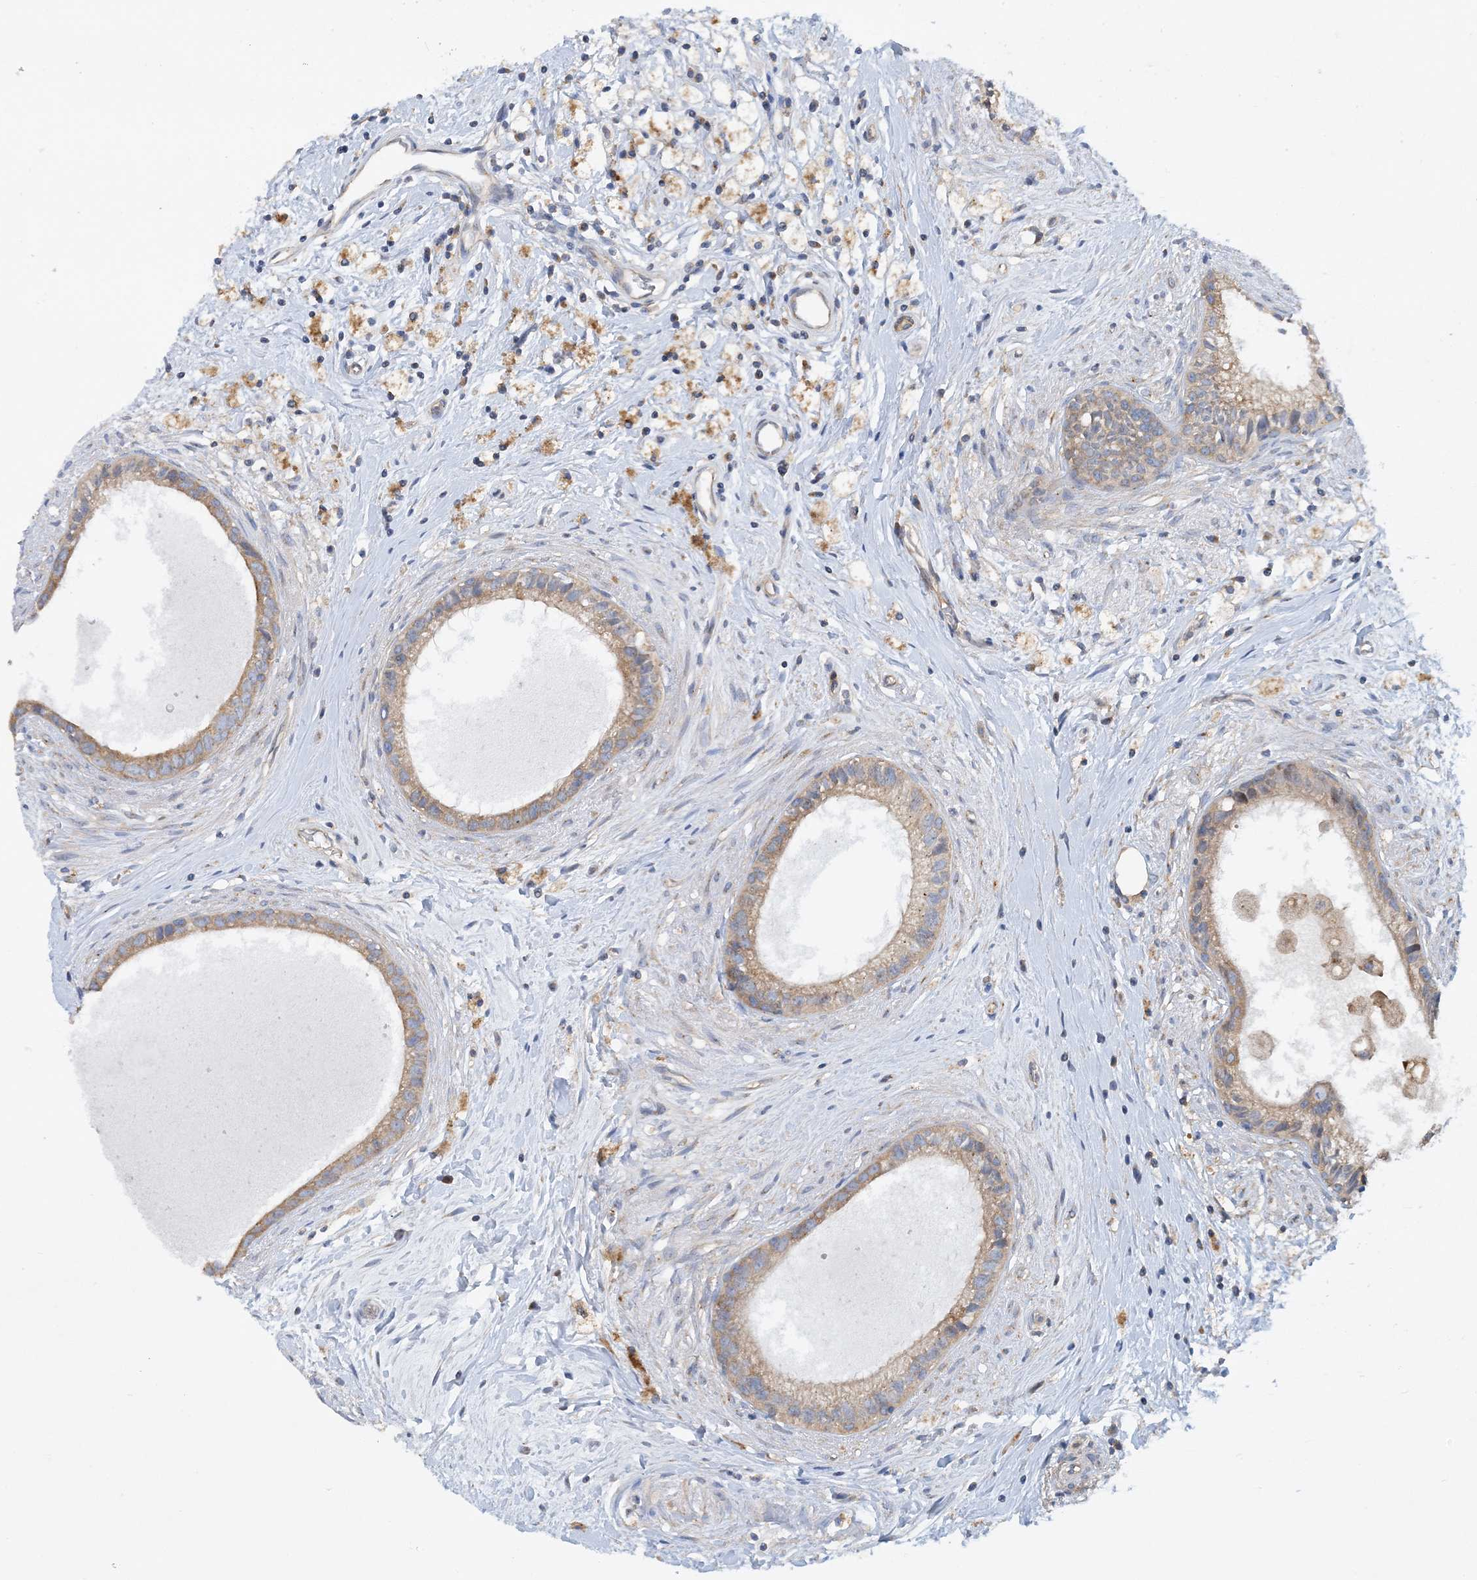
{"staining": {"intensity": "weak", "quantity": ">75%", "location": "cytoplasmic/membranous"}, "tissue": "epididymis", "cell_type": "Glandular cells", "image_type": "normal", "snomed": [{"axis": "morphology", "description": "Normal tissue, NOS"}, {"axis": "topography", "description": "Epididymis"}], "caption": "This histopathology image demonstrates benign epididymis stained with IHC to label a protein in brown. The cytoplasmic/membranous of glandular cells show weak positivity for the protein. Nuclei are counter-stained blue.", "gene": "SIDT1", "patient": {"sex": "male", "age": 80}}